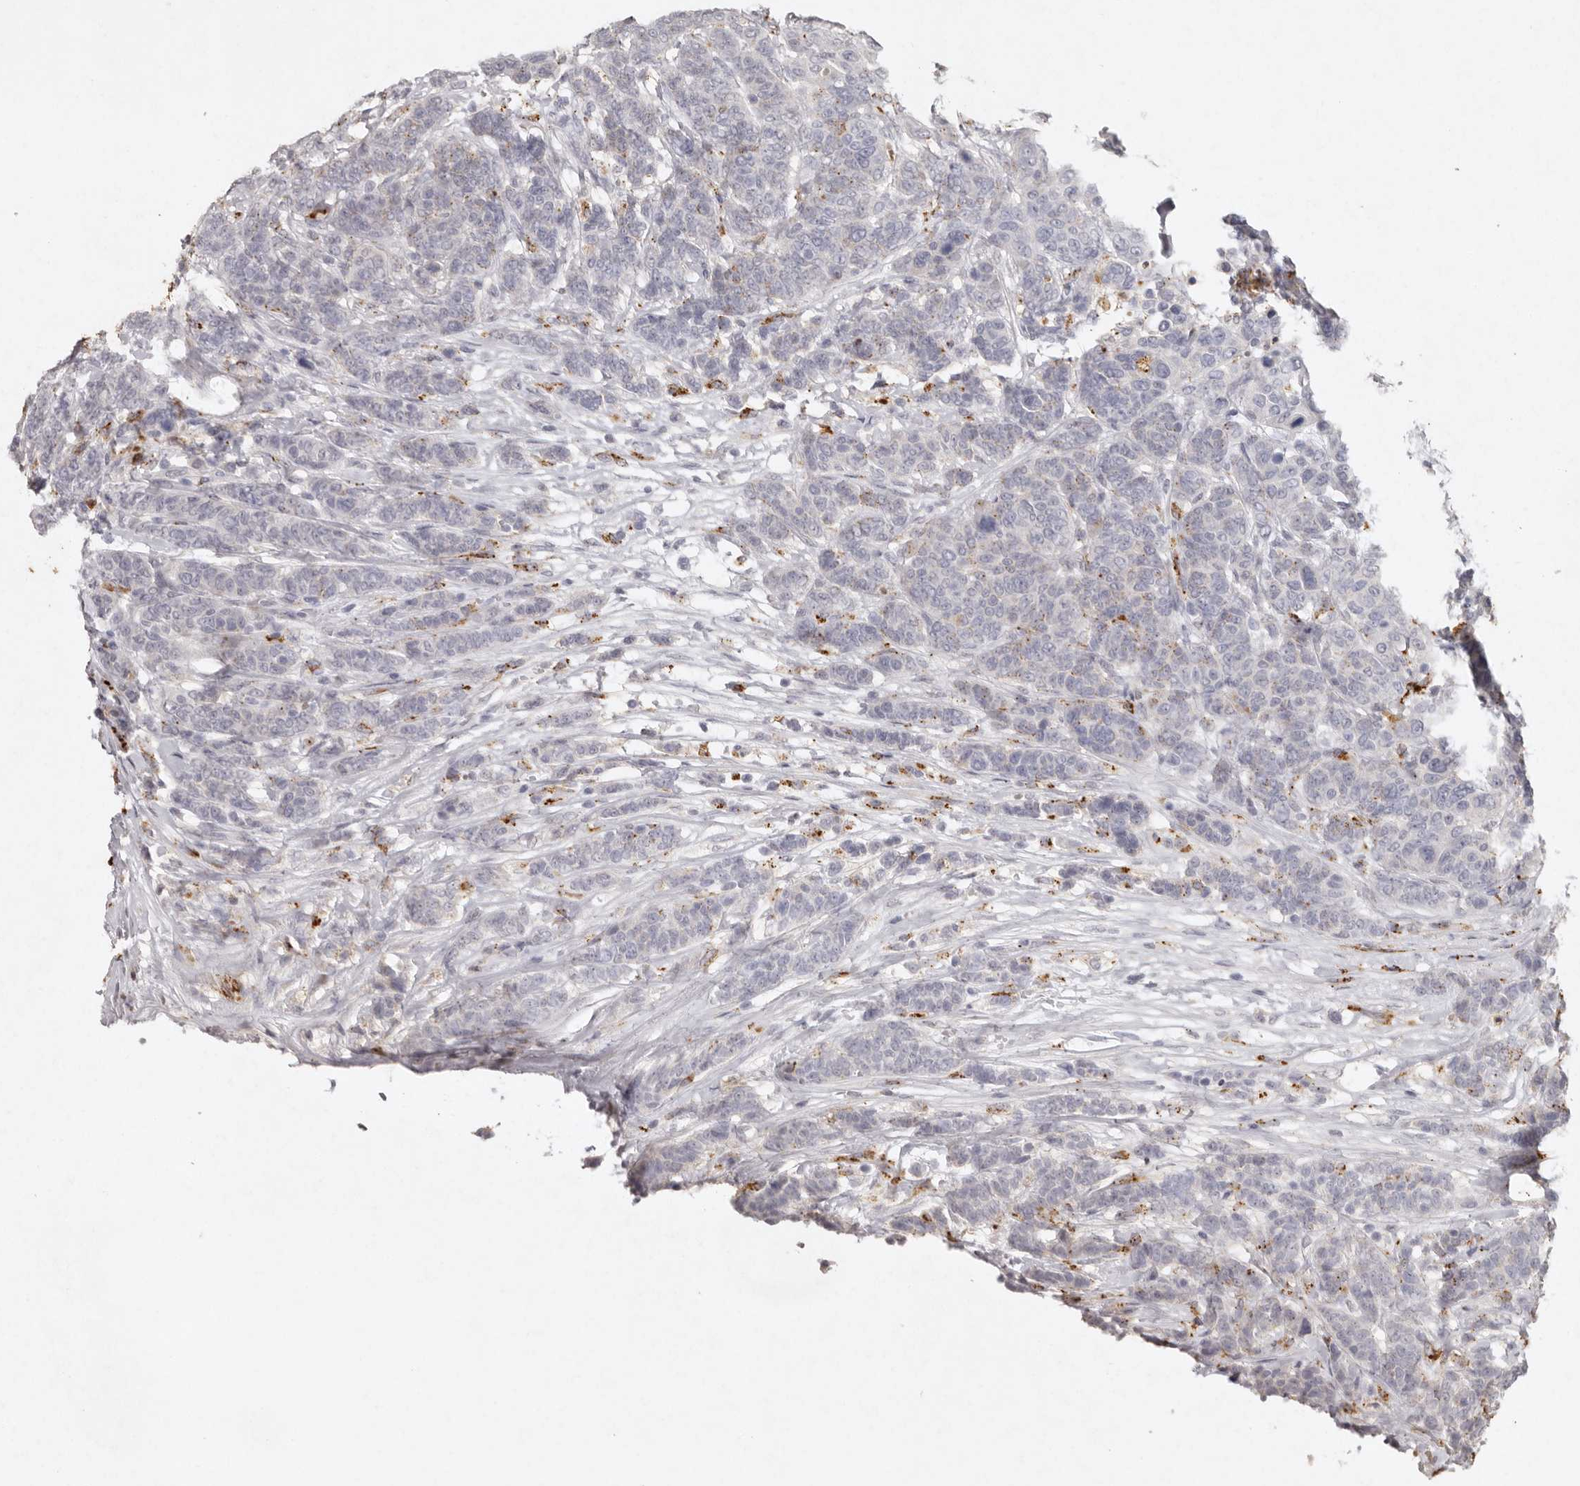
{"staining": {"intensity": "negative", "quantity": "none", "location": "none"}, "tissue": "breast cancer", "cell_type": "Tumor cells", "image_type": "cancer", "snomed": [{"axis": "morphology", "description": "Duct carcinoma"}, {"axis": "topography", "description": "Breast"}], "caption": "IHC photomicrograph of neoplastic tissue: intraductal carcinoma (breast) stained with DAB (3,3'-diaminobenzidine) exhibits no significant protein staining in tumor cells.", "gene": "FAM185A", "patient": {"sex": "female", "age": 37}}